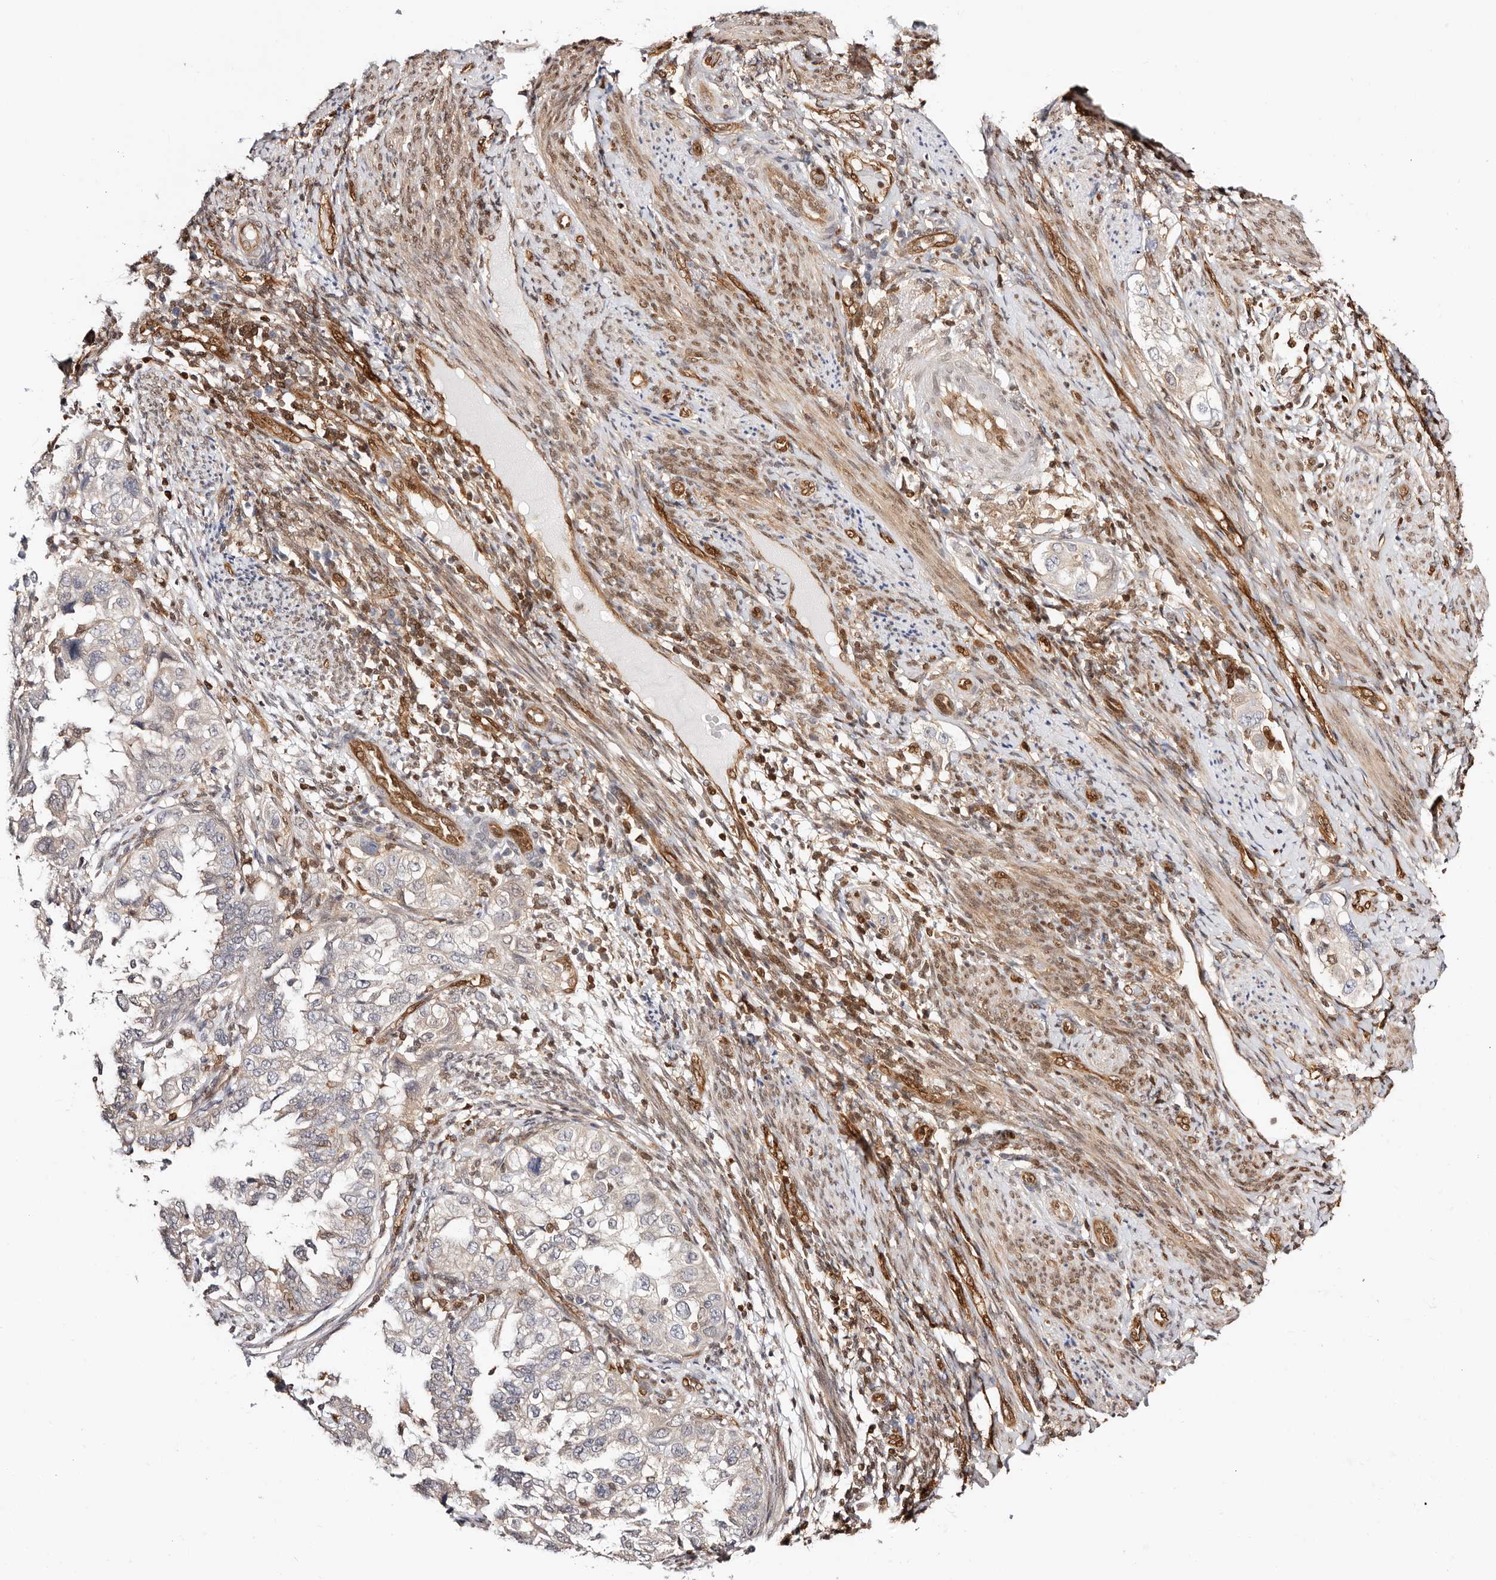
{"staining": {"intensity": "negative", "quantity": "none", "location": "none"}, "tissue": "endometrial cancer", "cell_type": "Tumor cells", "image_type": "cancer", "snomed": [{"axis": "morphology", "description": "Adenocarcinoma, NOS"}, {"axis": "topography", "description": "Endometrium"}], "caption": "Immunohistochemical staining of human endometrial cancer (adenocarcinoma) reveals no significant expression in tumor cells.", "gene": "STAT5A", "patient": {"sex": "female", "age": 85}}